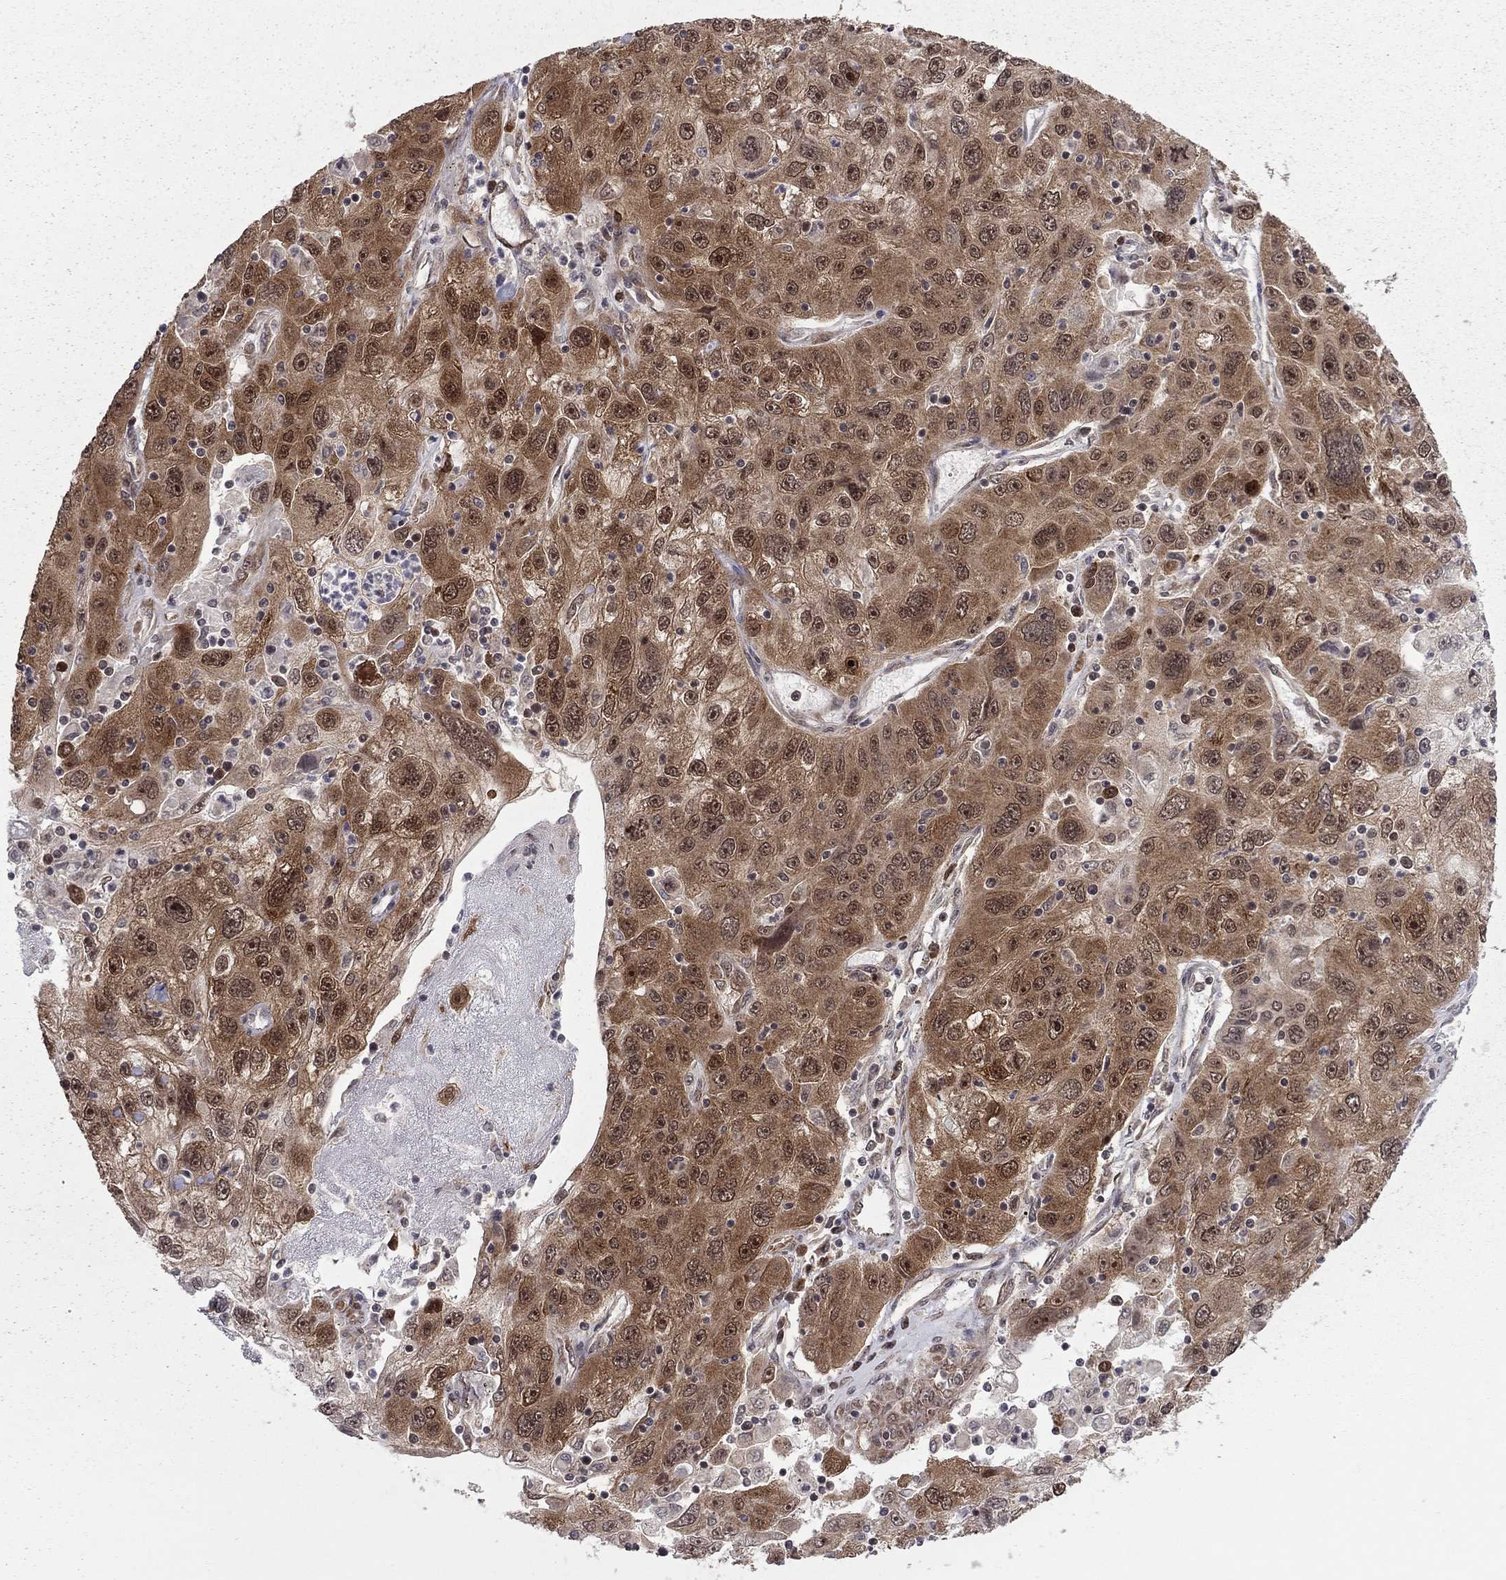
{"staining": {"intensity": "strong", "quantity": ">75%", "location": "cytoplasmic/membranous"}, "tissue": "stomach cancer", "cell_type": "Tumor cells", "image_type": "cancer", "snomed": [{"axis": "morphology", "description": "Adenocarcinoma, NOS"}, {"axis": "topography", "description": "Stomach"}], "caption": "Immunohistochemical staining of human adenocarcinoma (stomach) demonstrates high levels of strong cytoplasmic/membranous staining in approximately >75% of tumor cells.", "gene": "NAA50", "patient": {"sex": "male", "age": 56}}